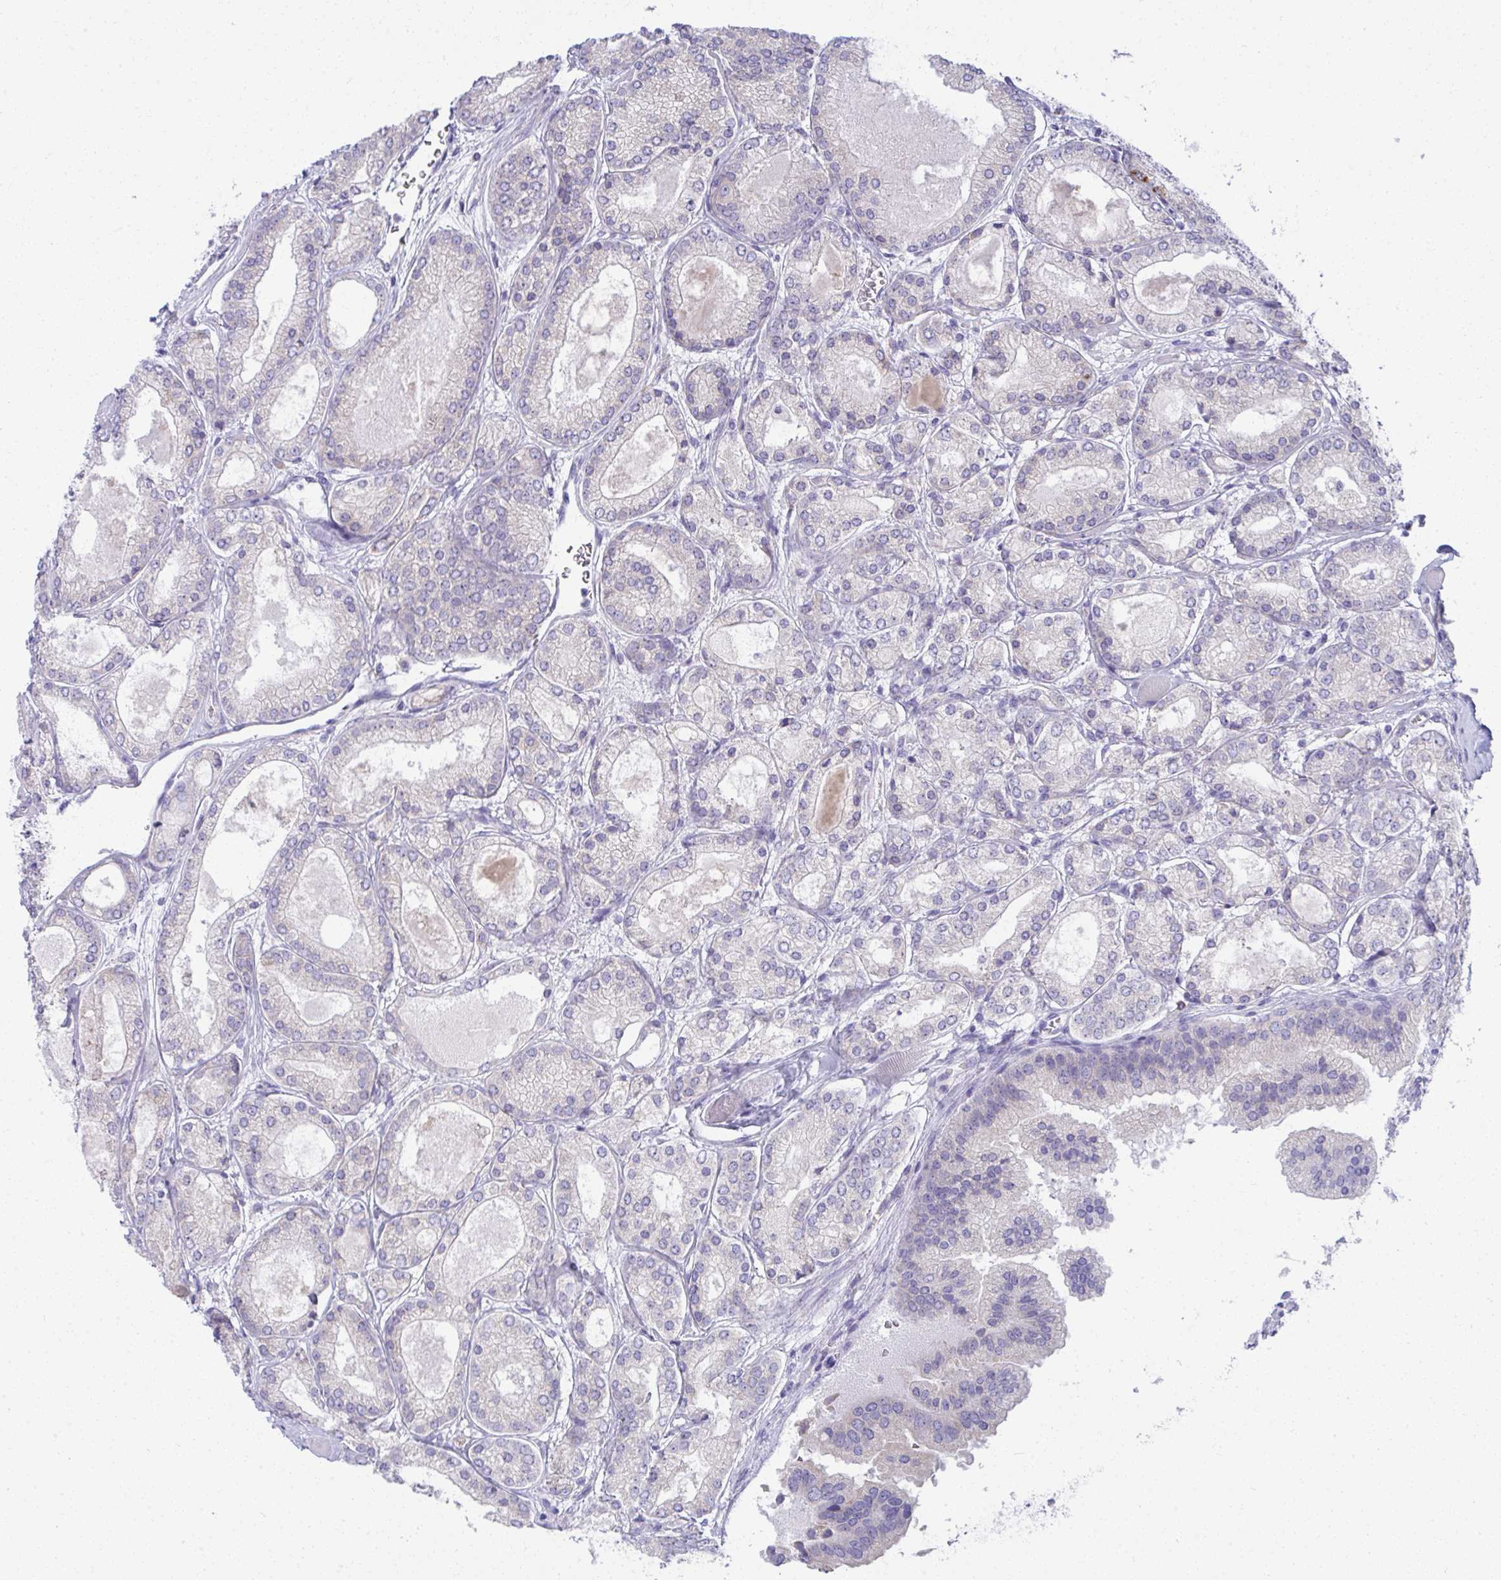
{"staining": {"intensity": "negative", "quantity": "none", "location": "none"}, "tissue": "prostate cancer", "cell_type": "Tumor cells", "image_type": "cancer", "snomed": [{"axis": "morphology", "description": "Adenocarcinoma, High grade"}, {"axis": "topography", "description": "Prostate"}], "caption": "Prostate cancer stained for a protein using immunohistochemistry displays no positivity tumor cells.", "gene": "FASLG", "patient": {"sex": "male", "age": 67}}